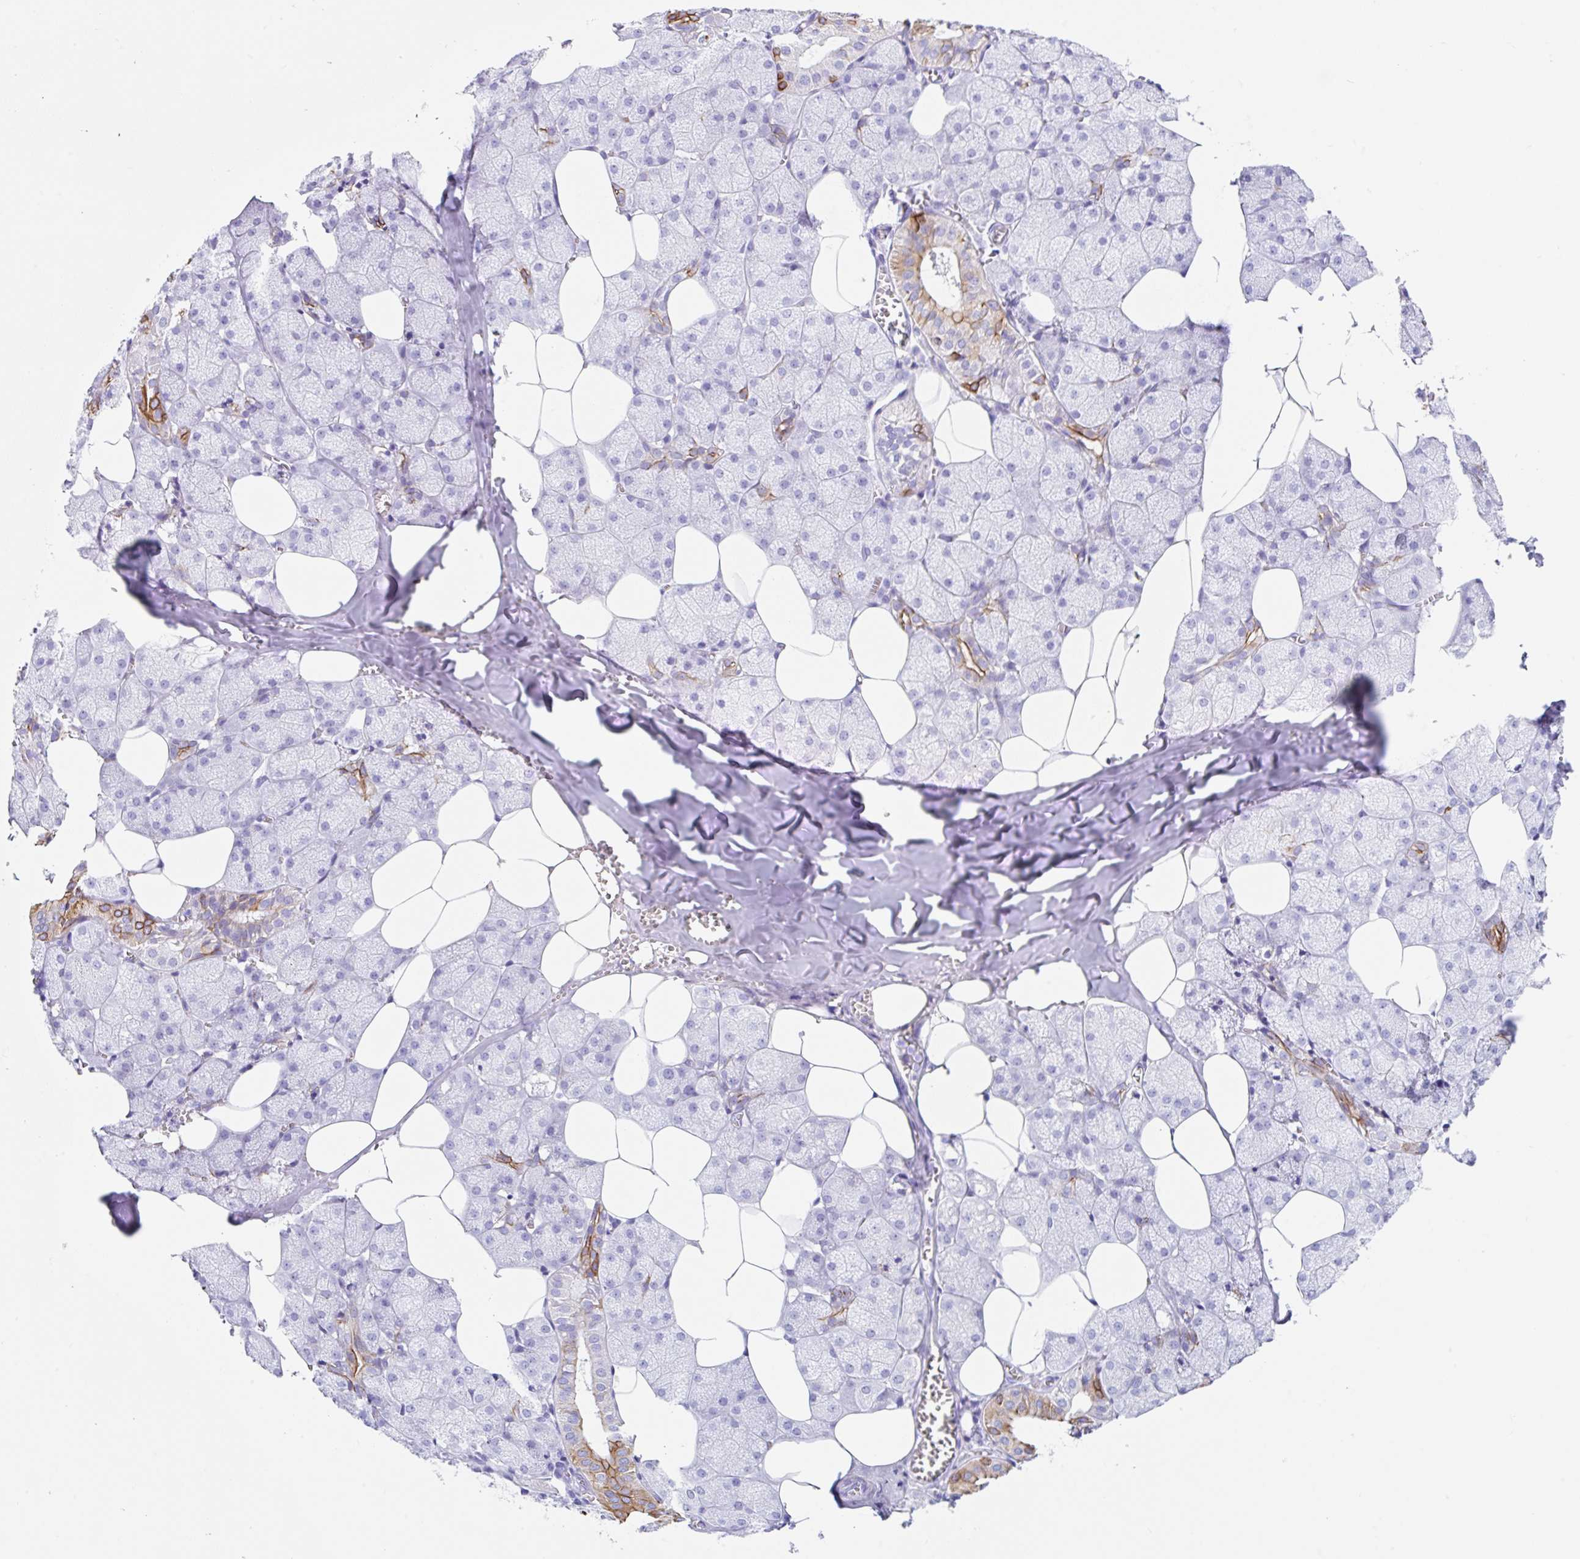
{"staining": {"intensity": "strong", "quantity": "<25%", "location": "cytoplasmic/membranous"}, "tissue": "salivary gland", "cell_type": "Glandular cells", "image_type": "normal", "snomed": [{"axis": "morphology", "description": "Normal tissue, NOS"}, {"axis": "topography", "description": "Salivary gland"}, {"axis": "topography", "description": "Peripheral nerve tissue"}], "caption": "Protein staining of unremarkable salivary gland demonstrates strong cytoplasmic/membranous expression in approximately <25% of glandular cells.", "gene": "CLDND2", "patient": {"sex": "male", "age": 38}}